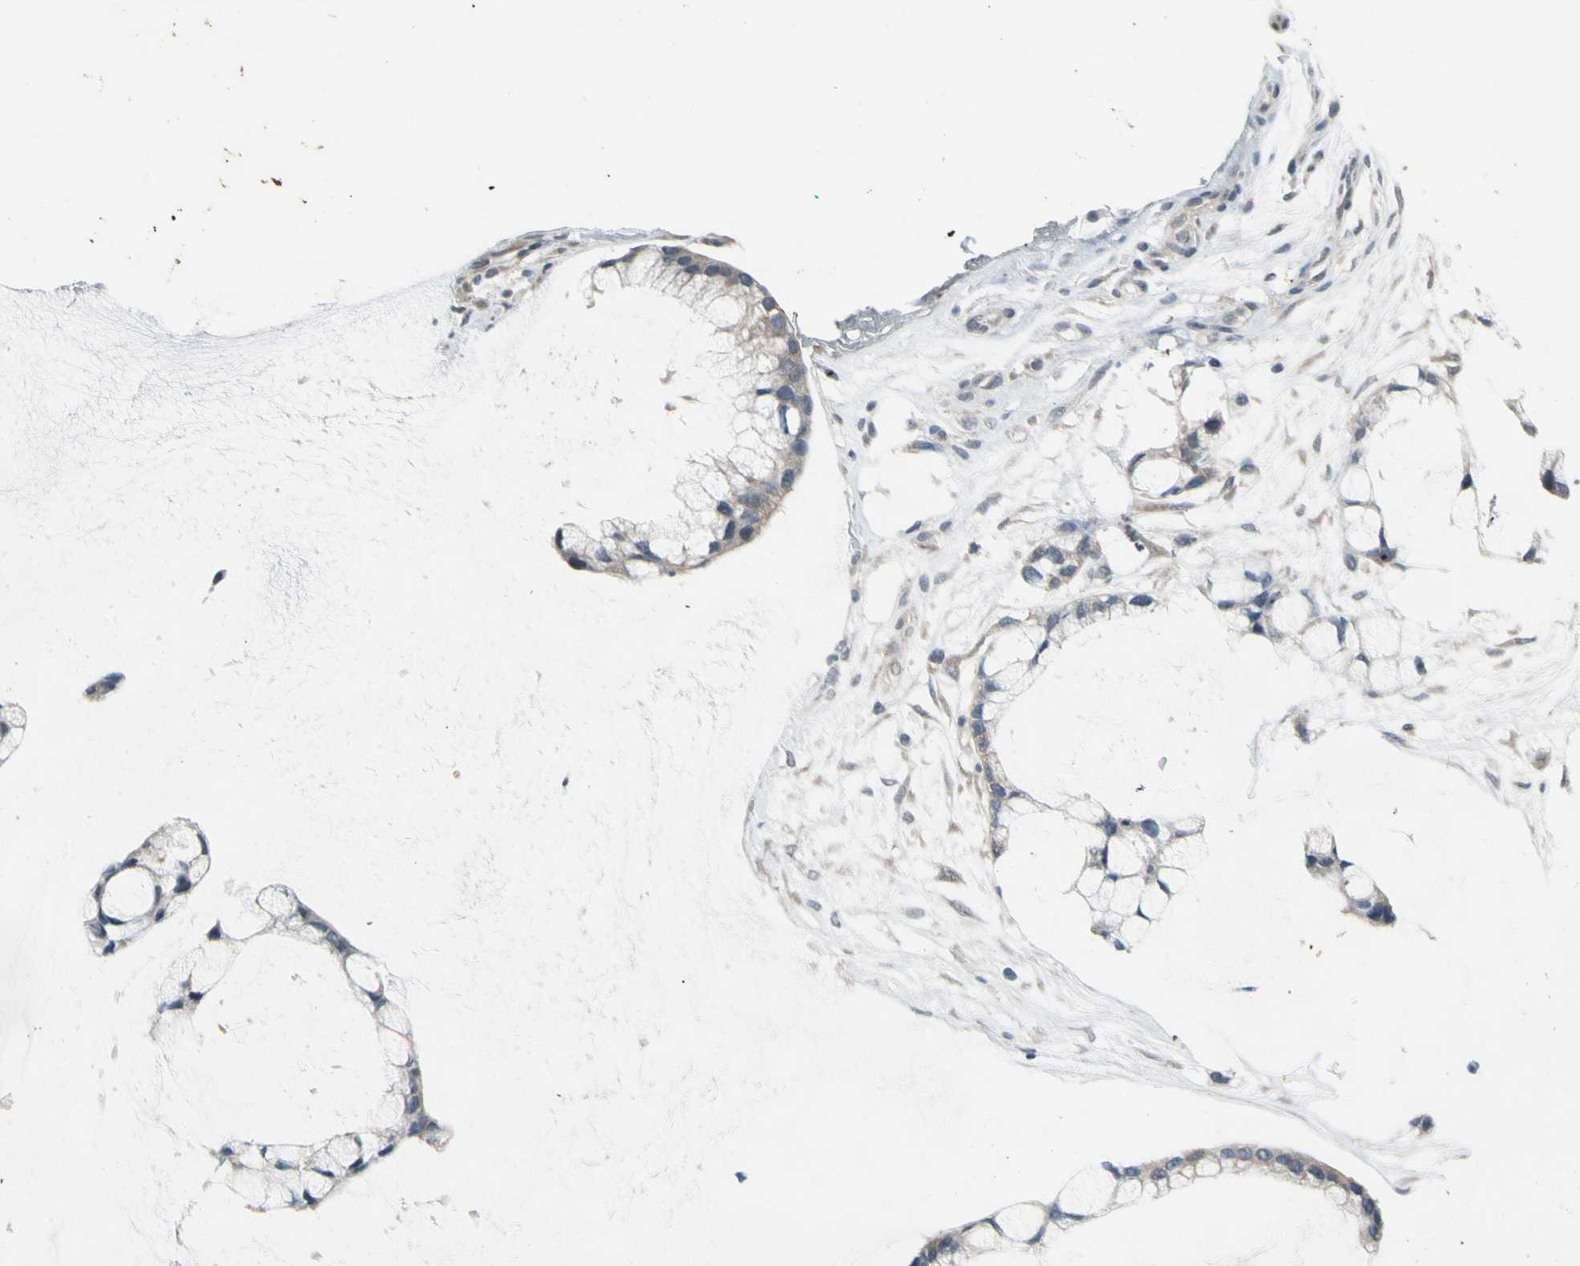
{"staining": {"intensity": "weak", "quantity": "25%-75%", "location": "cytoplasmic/membranous"}, "tissue": "ovarian cancer", "cell_type": "Tumor cells", "image_type": "cancer", "snomed": [{"axis": "morphology", "description": "Cystadenocarcinoma, mucinous, NOS"}, {"axis": "topography", "description": "Ovary"}], "caption": "High-power microscopy captured an immunohistochemistry (IHC) photomicrograph of mucinous cystadenocarcinoma (ovarian), revealing weak cytoplasmic/membranous expression in about 25%-75% of tumor cells.", "gene": "SV2A", "patient": {"sex": "female", "age": 39}}